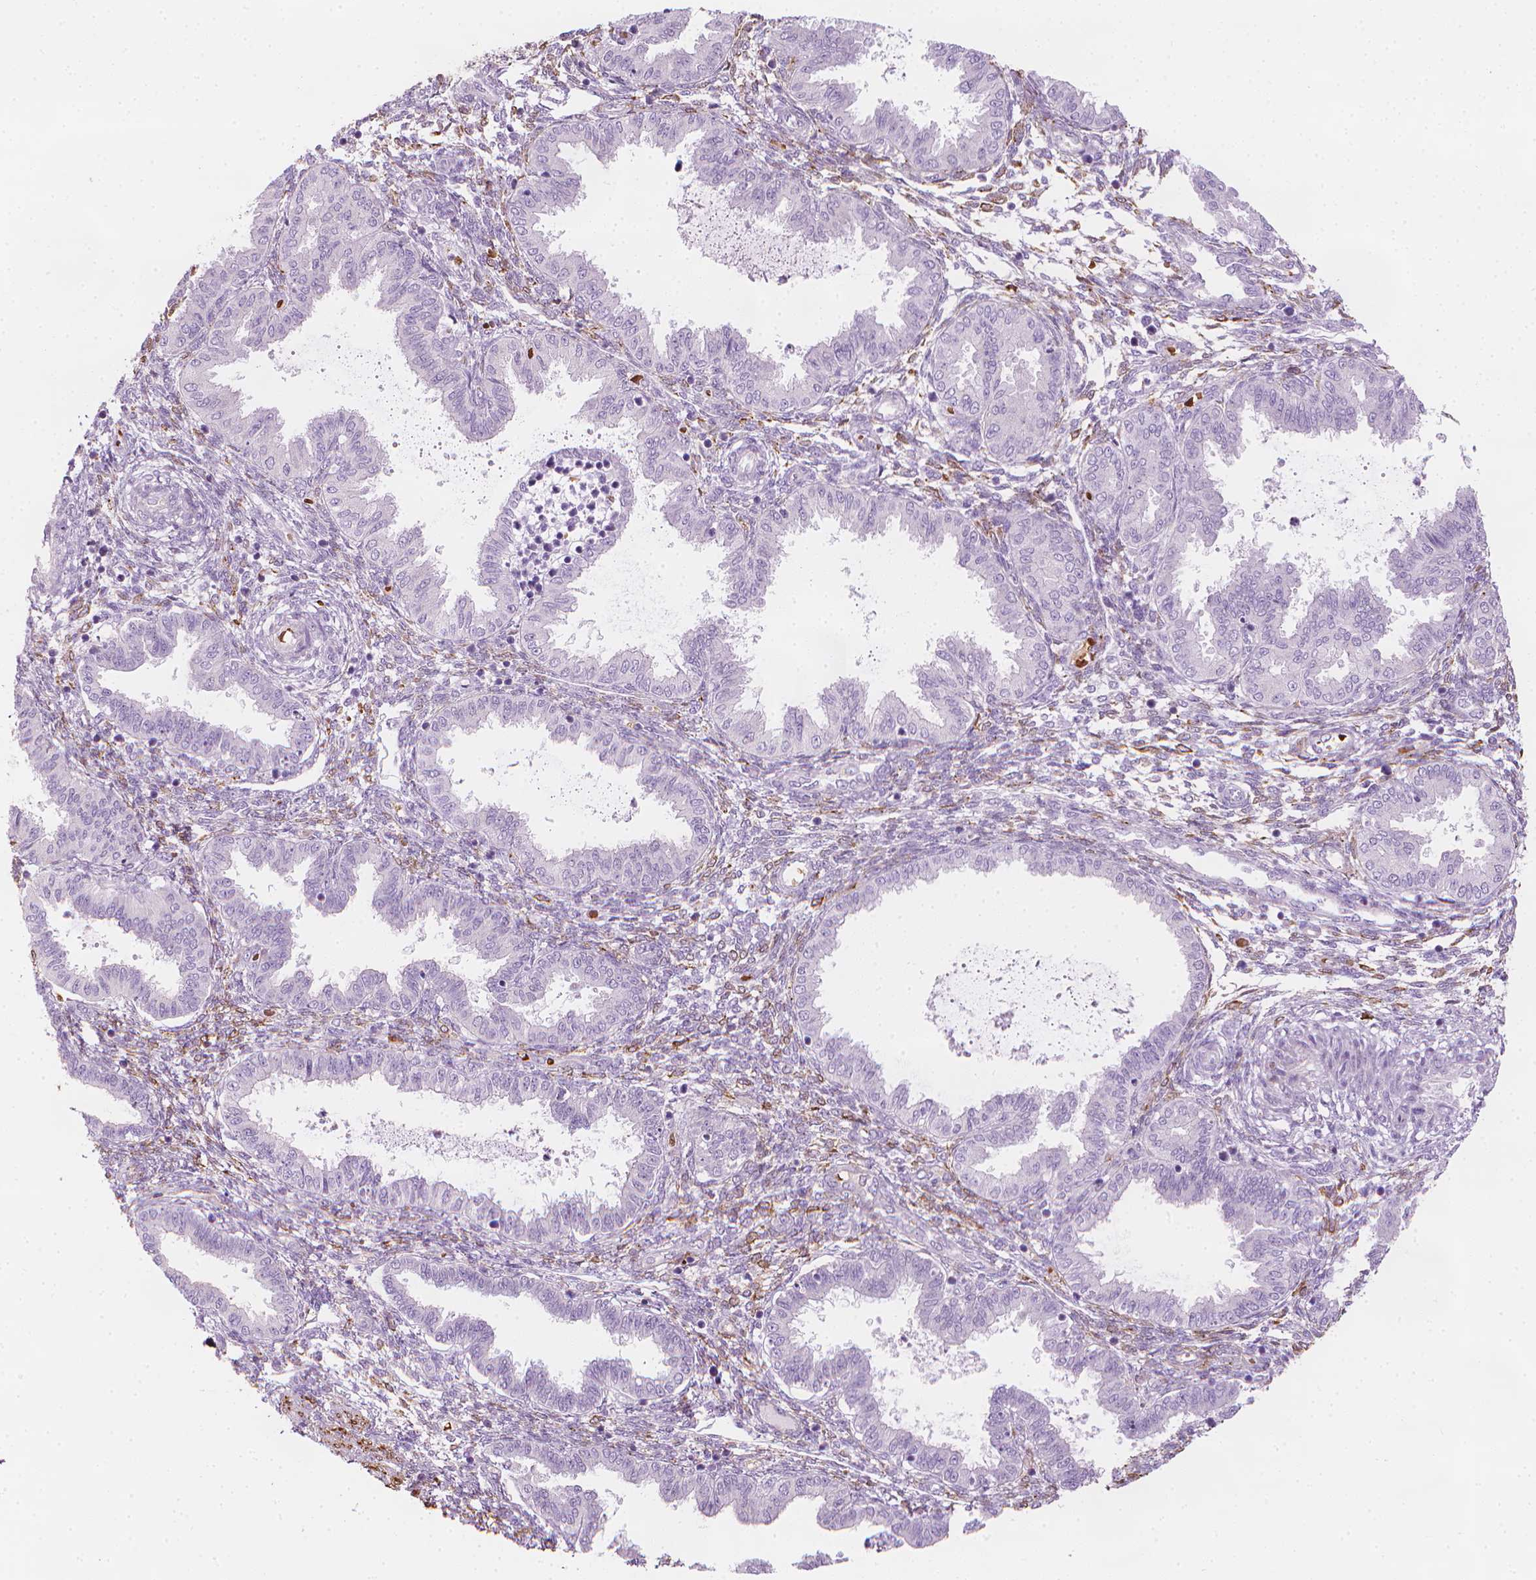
{"staining": {"intensity": "negative", "quantity": "none", "location": "none"}, "tissue": "endometrium", "cell_type": "Cells in endometrial stroma", "image_type": "normal", "snomed": [{"axis": "morphology", "description": "Normal tissue, NOS"}, {"axis": "topography", "description": "Endometrium"}], "caption": "Immunohistochemistry (IHC) image of normal endometrium: human endometrium stained with DAB (3,3'-diaminobenzidine) demonstrates no significant protein expression in cells in endometrial stroma.", "gene": "CES1", "patient": {"sex": "female", "age": 33}}